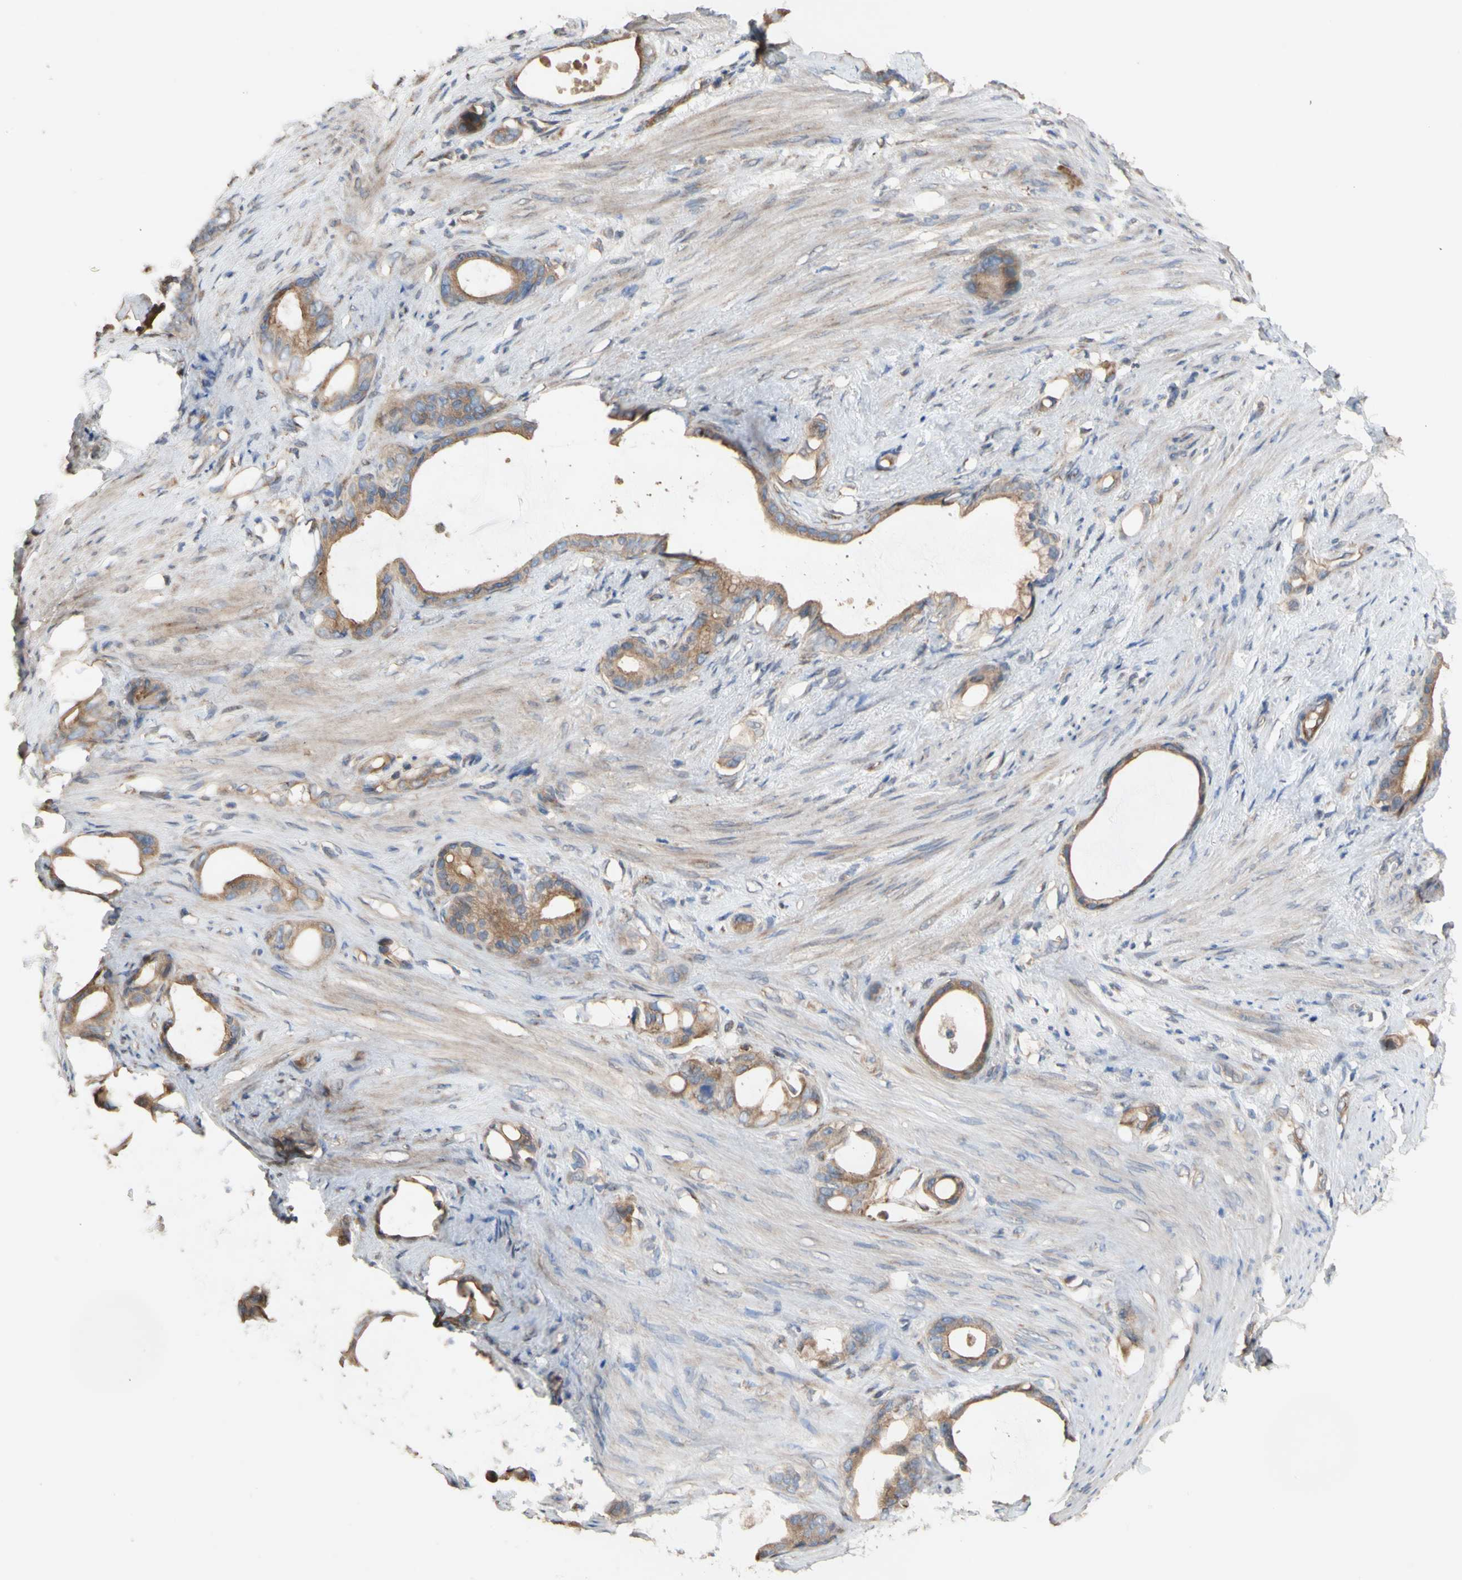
{"staining": {"intensity": "moderate", "quantity": ">75%", "location": "cytoplasmic/membranous"}, "tissue": "stomach cancer", "cell_type": "Tumor cells", "image_type": "cancer", "snomed": [{"axis": "morphology", "description": "Adenocarcinoma, NOS"}, {"axis": "topography", "description": "Stomach"}], "caption": "Protein expression analysis of stomach cancer (adenocarcinoma) displays moderate cytoplasmic/membranous expression in approximately >75% of tumor cells.", "gene": "NECTIN3", "patient": {"sex": "female", "age": 75}}